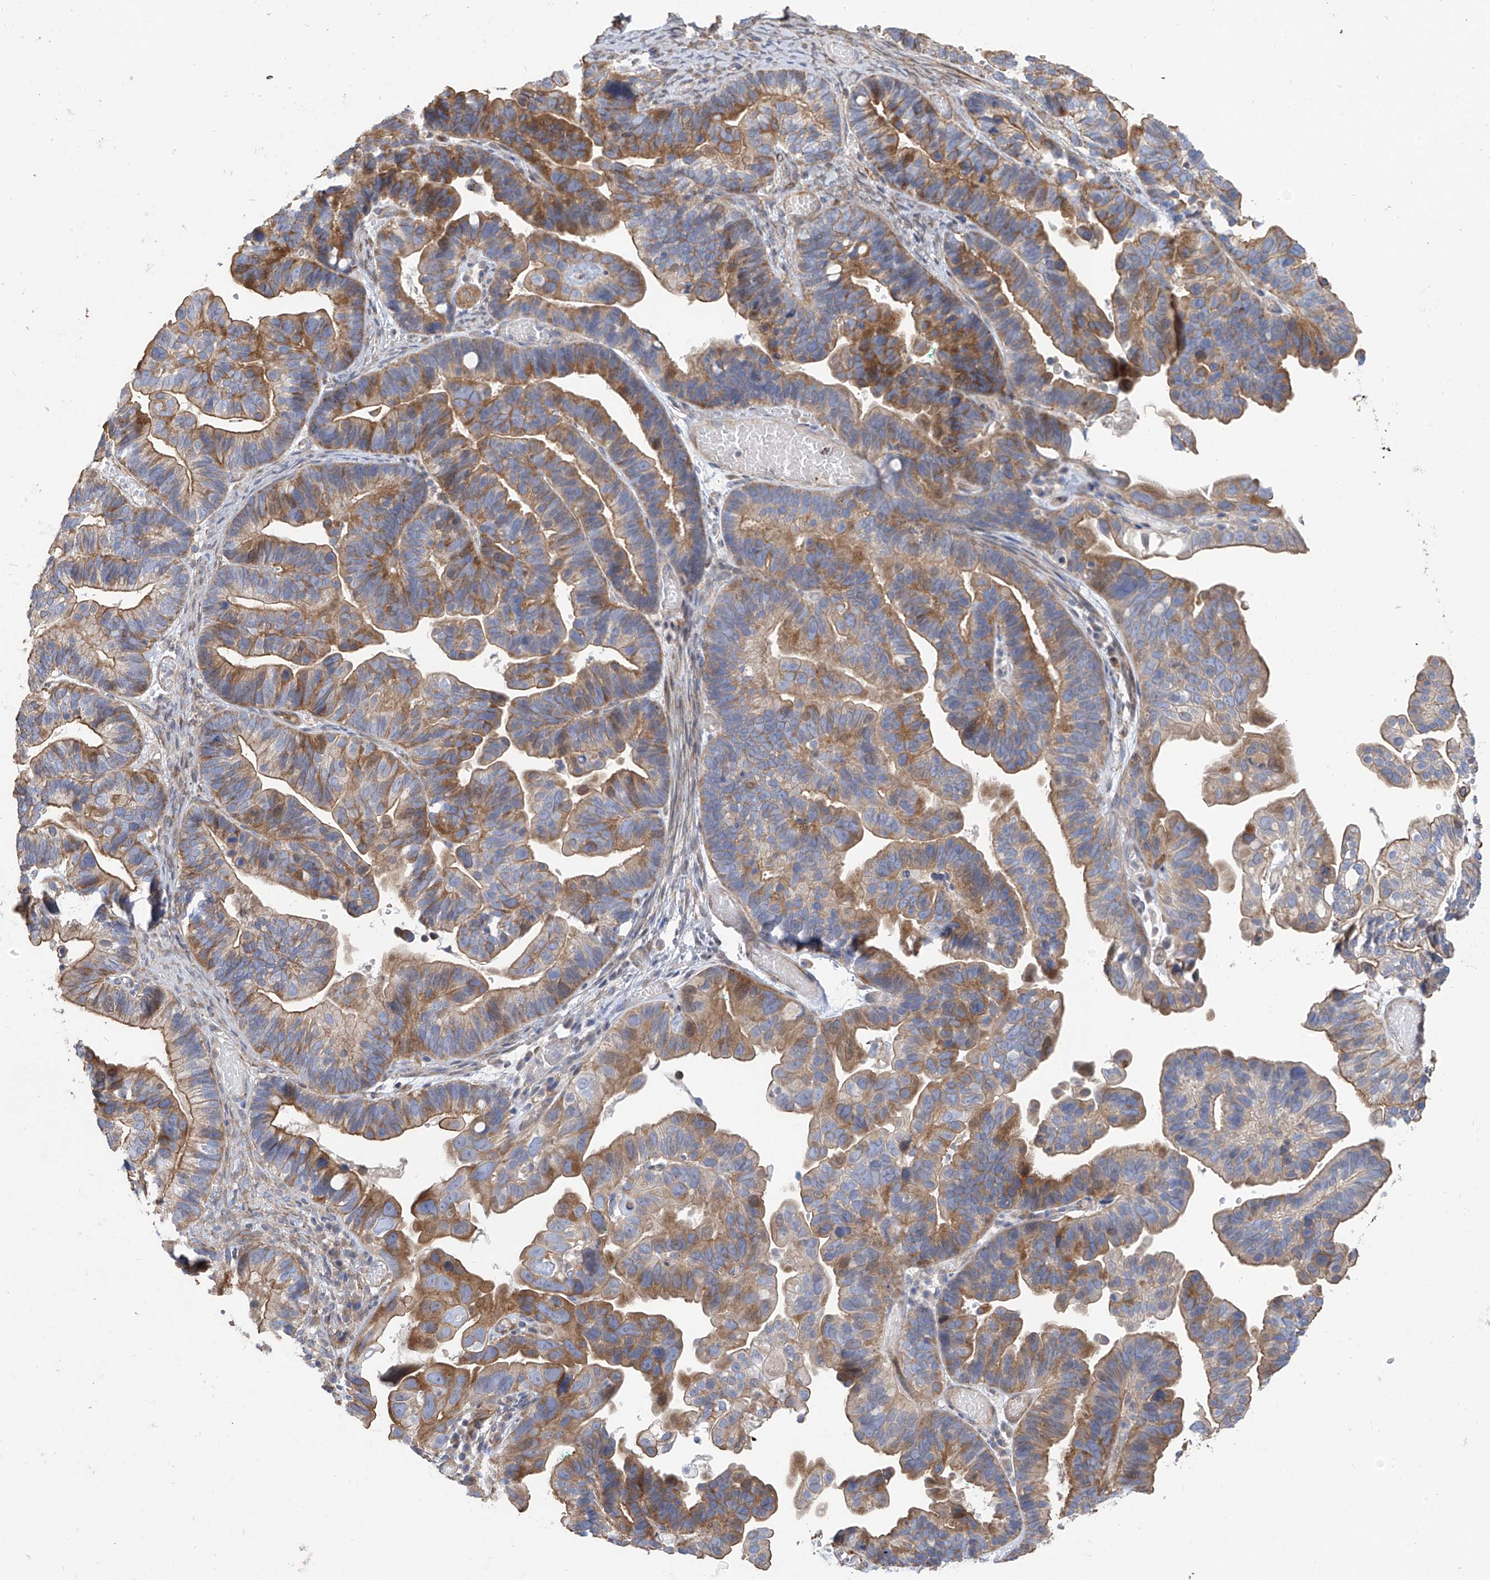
{"staining": {"intensity": "moderate", "quantity": ">75%", "location": "cytoplasmic/membranous"}, "tissue": "ovarian cancer", "cell_type": "Tumor cells", "image_type": "cancer", "snomed": [{"axis": "morphology", "description": "Cystadenocarcinoma, serous, NOS"}, {"axis": "topography", "description": "Ovary"}], "caption": "DAB (3,3'-diaminobenzidine) immunohistochemical staining of human ovarian serous cystadenocarcinoma reveals moderate cytoplasmic/membranous protein positivity in about >75% of tumor cells.", "gene": "SLC43A3", "patient": {"sex": "female", "age": 56}}